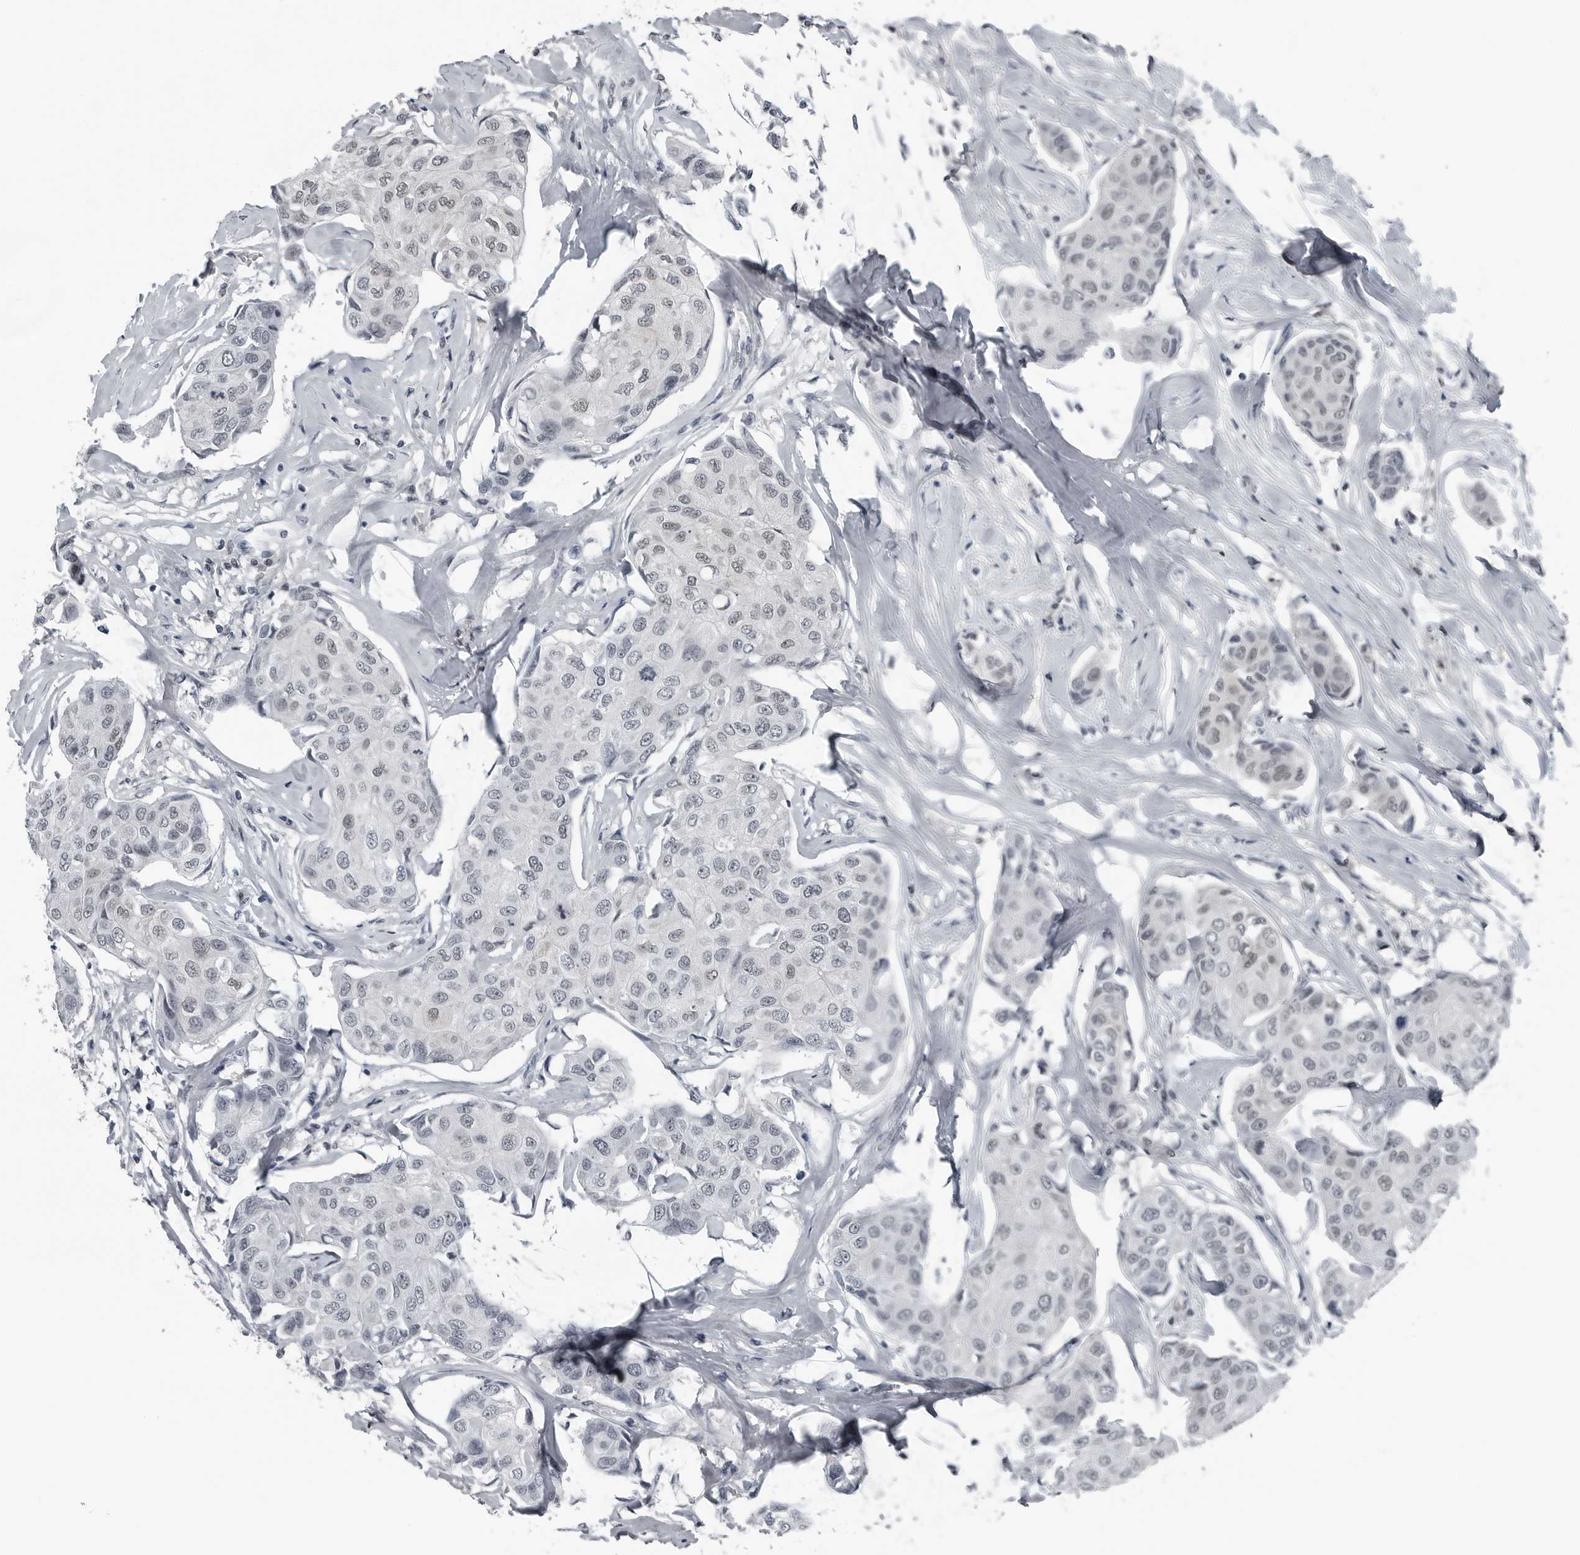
{"staining": {"intensity": "negative", "quantity": "none", "location": "none"}, "tissue": "breast cancer", "cell_type": "Tumor cells", "image_type": "cancer", "snomed": [{"axis": "morphology", "description": "Duct carcinoma"}, {"axis": "topography", "description": "Breast"}], "caption": "Immunohistochemical staining of breast cancer reveals no significant positivity in tumor cells.", "gene": "AKR1A1", "patient": {"sex": "female", "age": 80}}